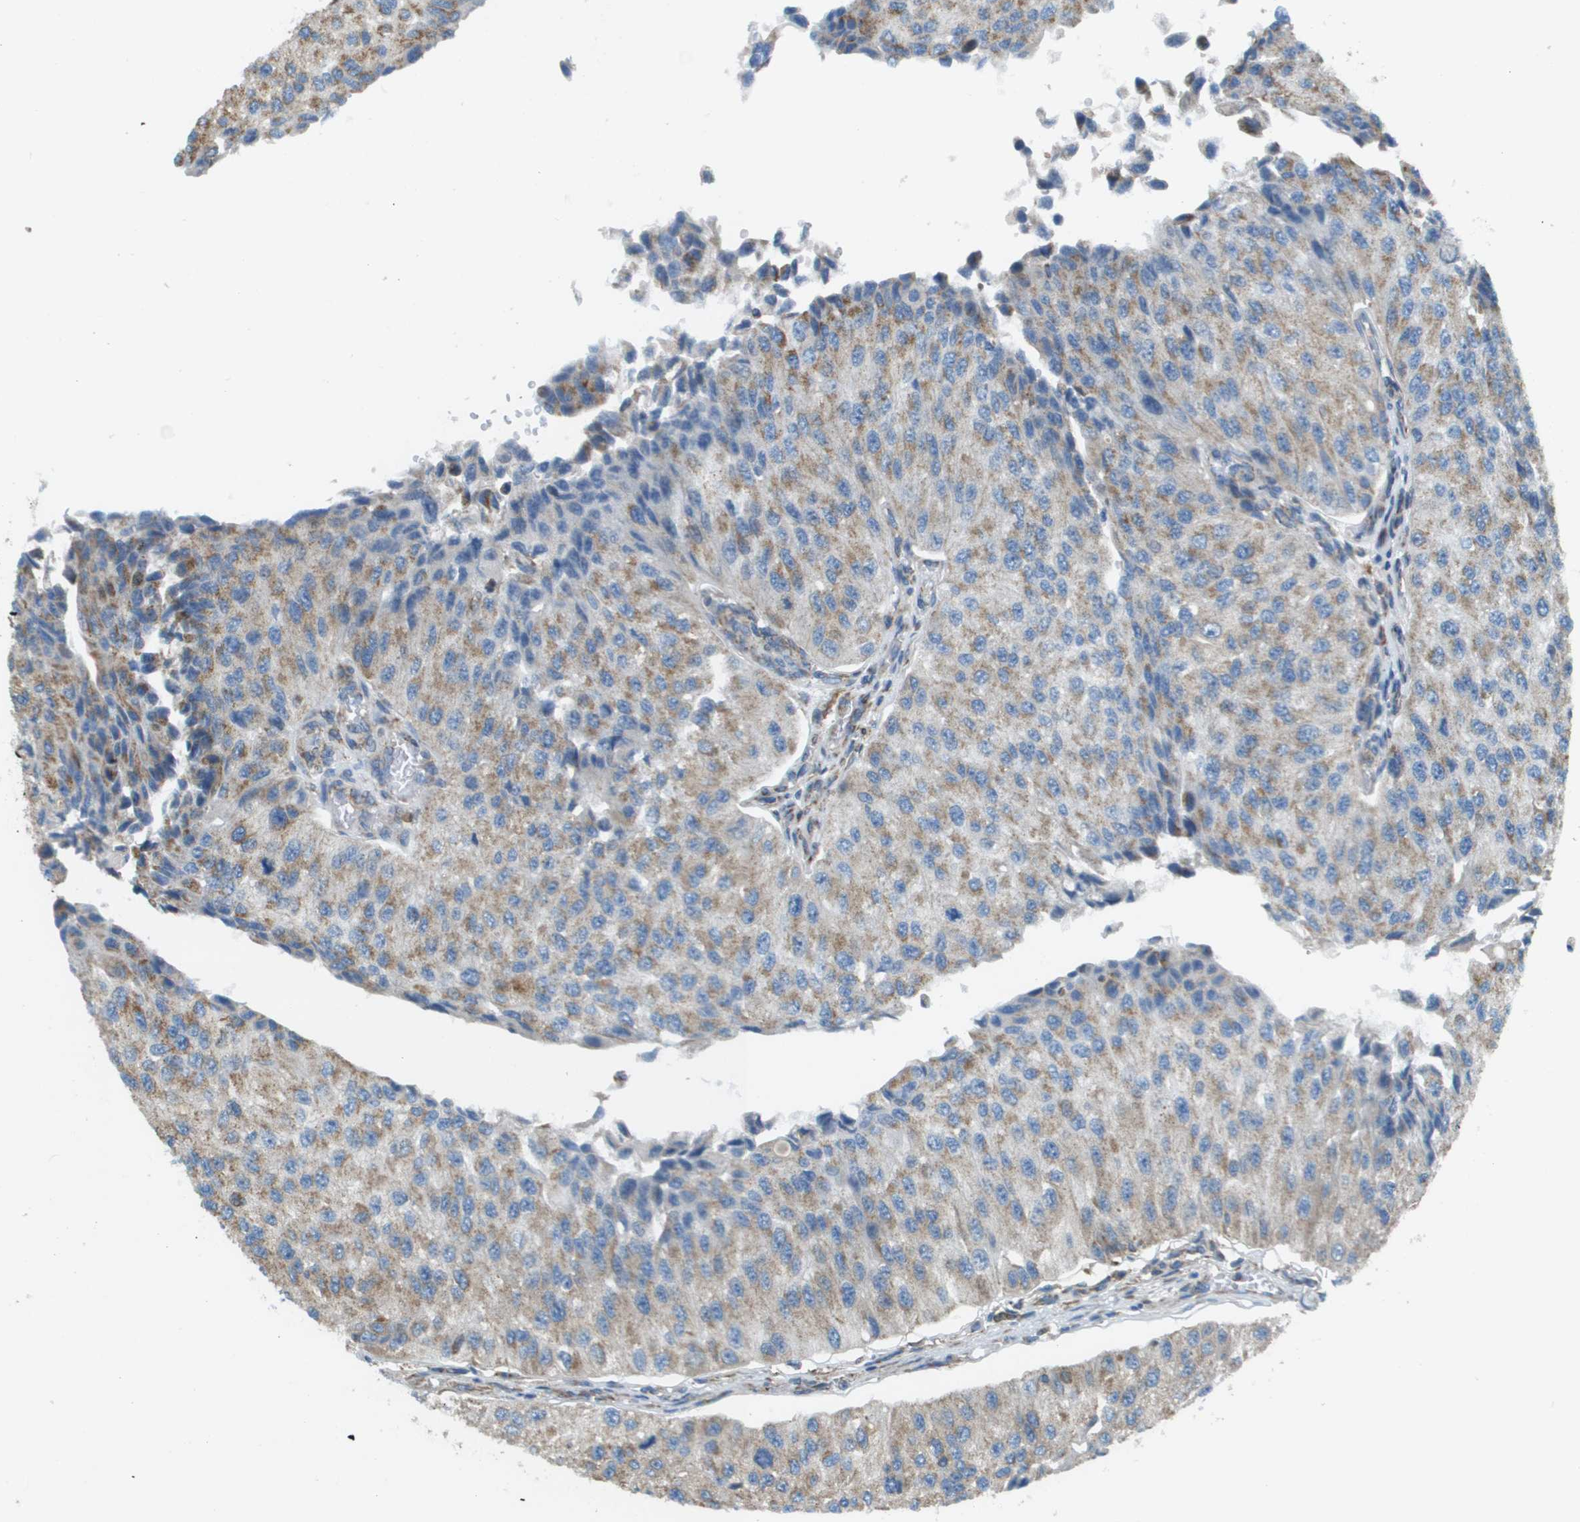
{"staining": {"intensity": "moderate", "quantity": ">75%", "location": "cytoplasmic/membranous"}, "tissue": "urothelial cancer", "cell_type": "Tumor cells", "image_type": "cancer", "snomed": [{"axis": "morphology", "description": "Urothelial carcinoma, High grade"}, {"axis": "topography", "description": "Kidney"}, {"axis": "topography", "description": "Urinary bladder"}], "caption": "Protein analysis of urothelial cancer tissue demonstrates moderate cytoplasmic/membranous staining in approximately >75% of tumor cells.", "gene": "TAOK3", "patient": {"sex": "male", "age": 77}}